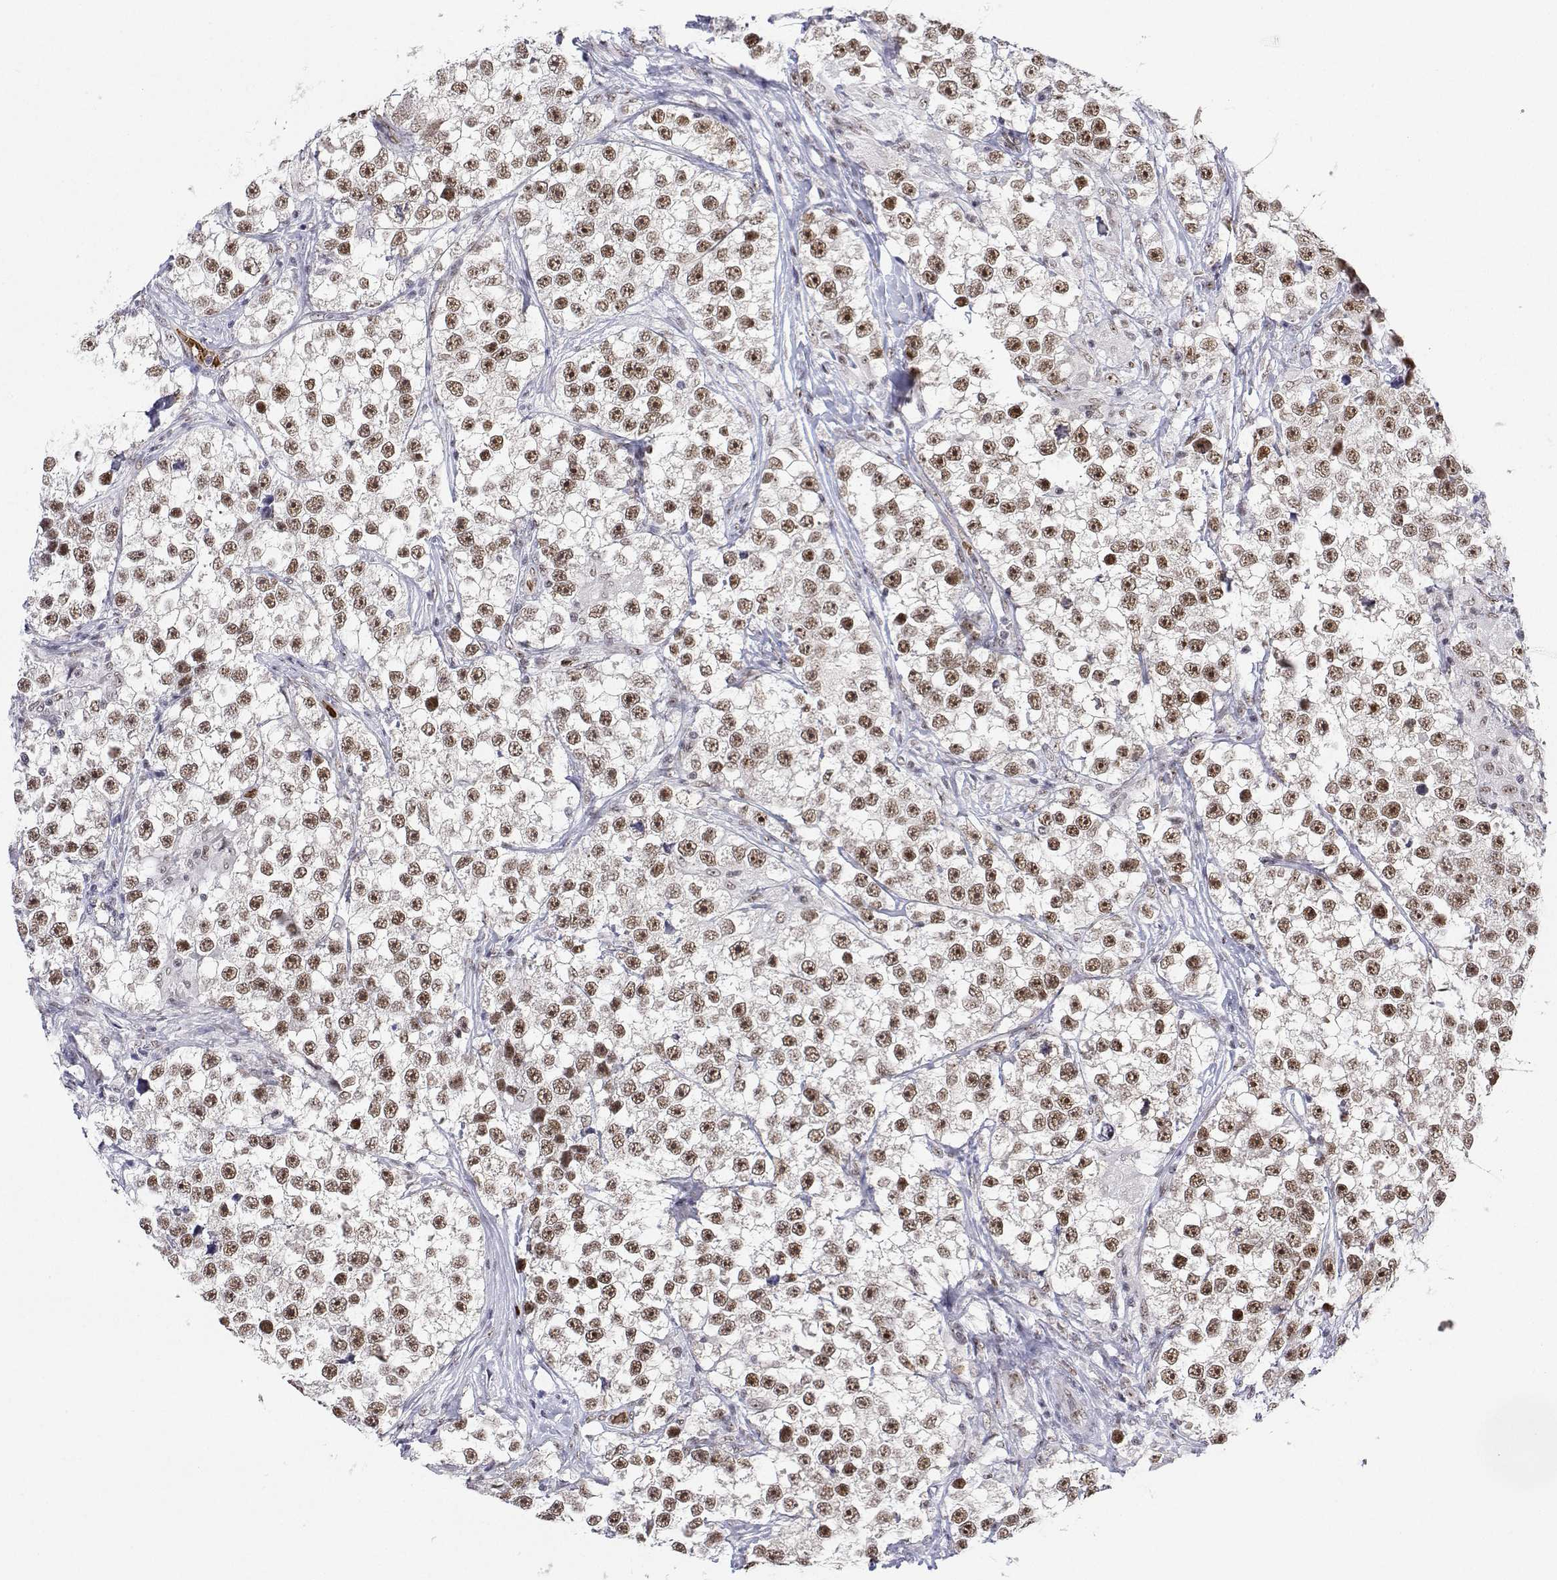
{"staining": {"intensity": "moderate", "quantity": ">75%", "location": "nuclear"}, "tissue": "testis cancer", "cell_type": "Tumor cells", "image_type": "cancer", "snomed": [{"axis": "morphology", "description": "Seminoma, NOS"}, {"axis": "topography", "description": "Testis"}], "caption": "About >75% of tumor cells in testis cancer (seminoma) reveal moderate nuclear protein expression as visualized by brown immunohistochemical staining.", "gene": "ADAR", "patient": {"sex": "male", "age": 46}}